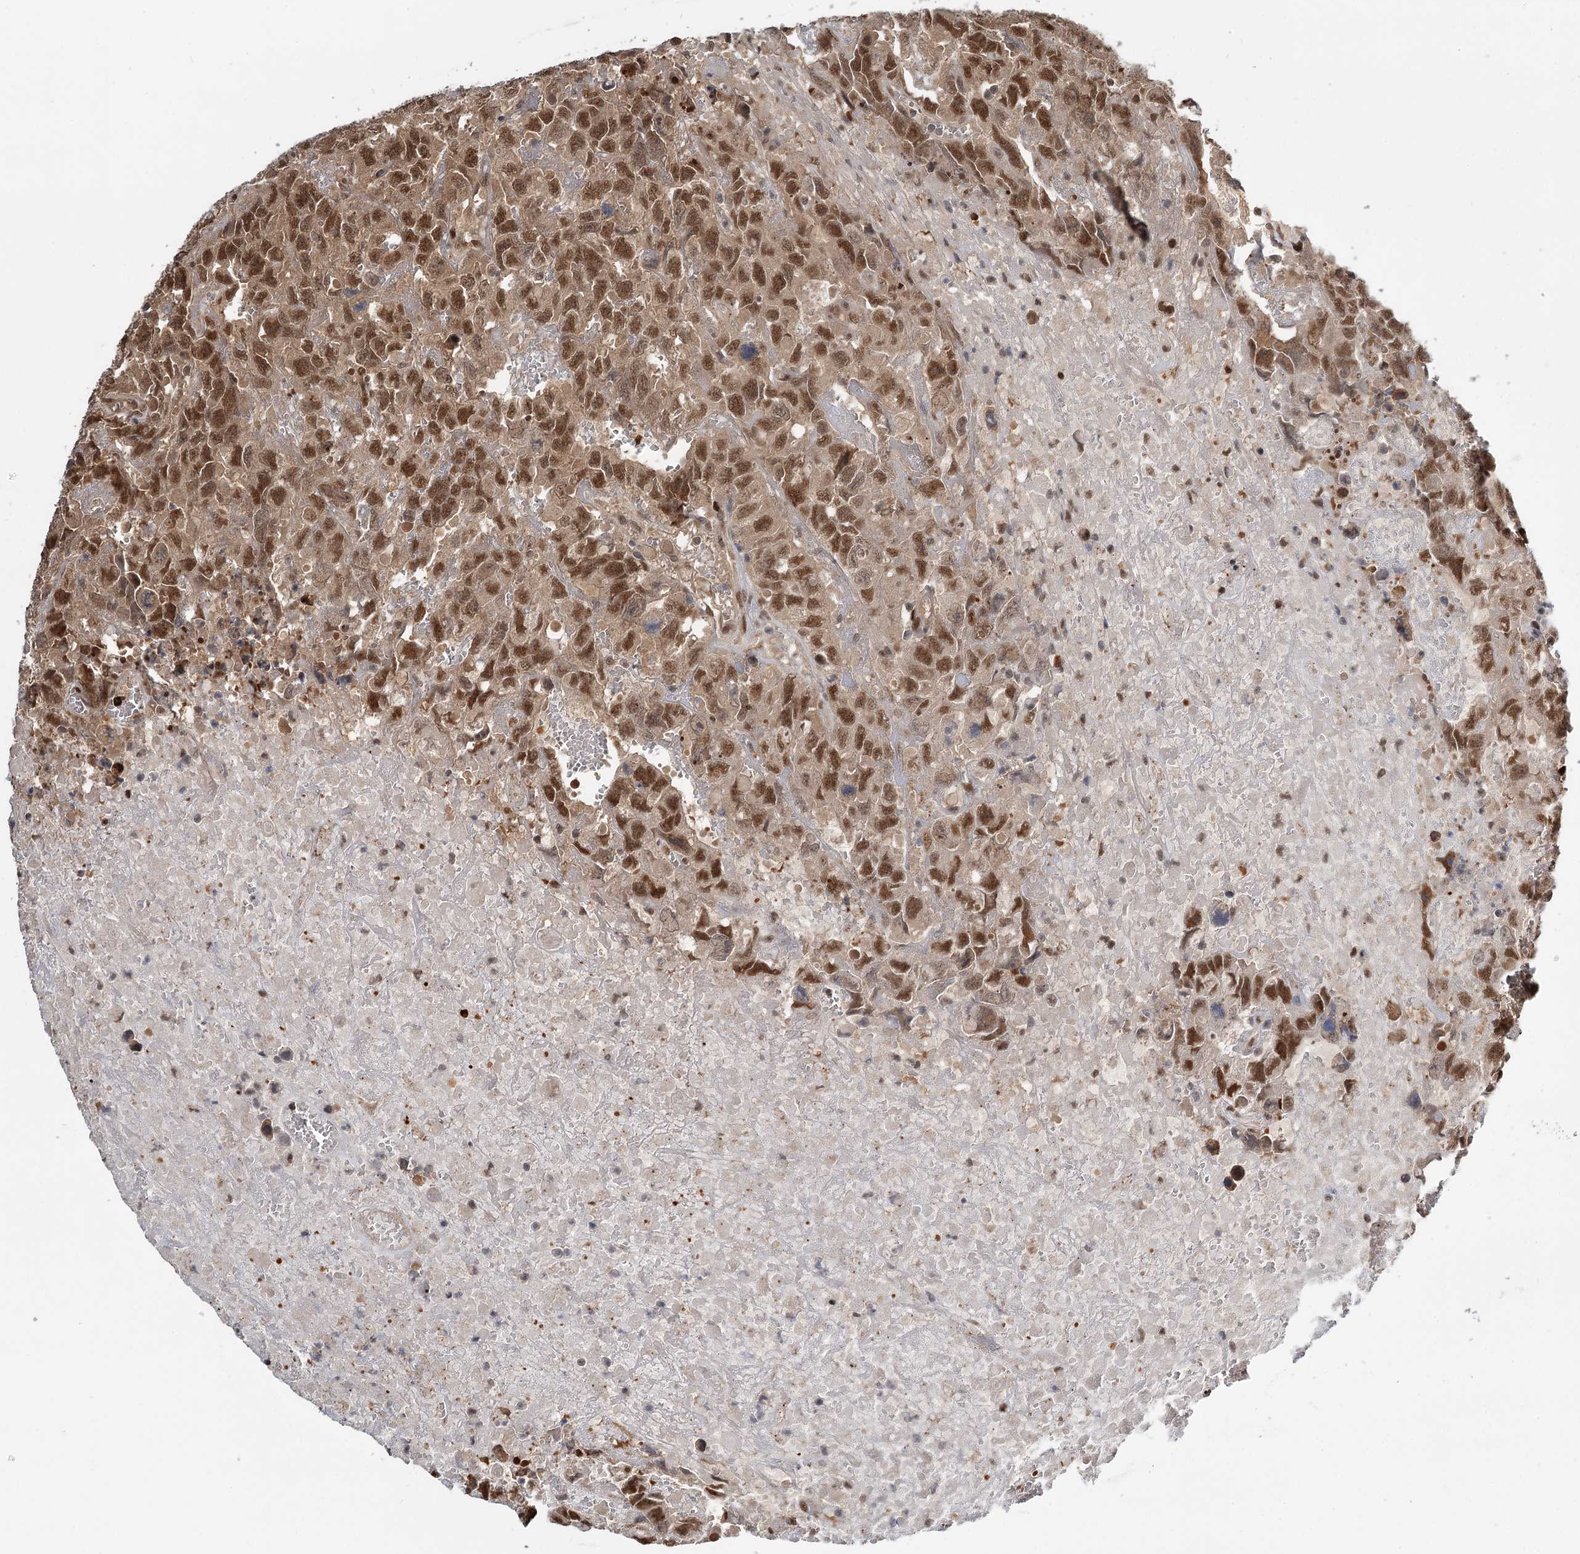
{"staining": {"intensity": "moderate", "quantity": ">75%", "location": "nuclear"}, "tissue": "testis cancer", "cell_type": "Tumor cells", "image_type": "cancer", "snomed": [{"axis": "morphology", "description": "Carcinoma, Embryonal, NOS"}, {"axis": "topography", "description": "Testis"}], "caption": "Testis cancer (embryonal carcinoma) was stained to show a protein in brown. There is medium levels of moderate nuclear expression in about >75% of tumor cells.", "gene": "N6AMT1", "patient": {"sex": "male", "age": 45}}